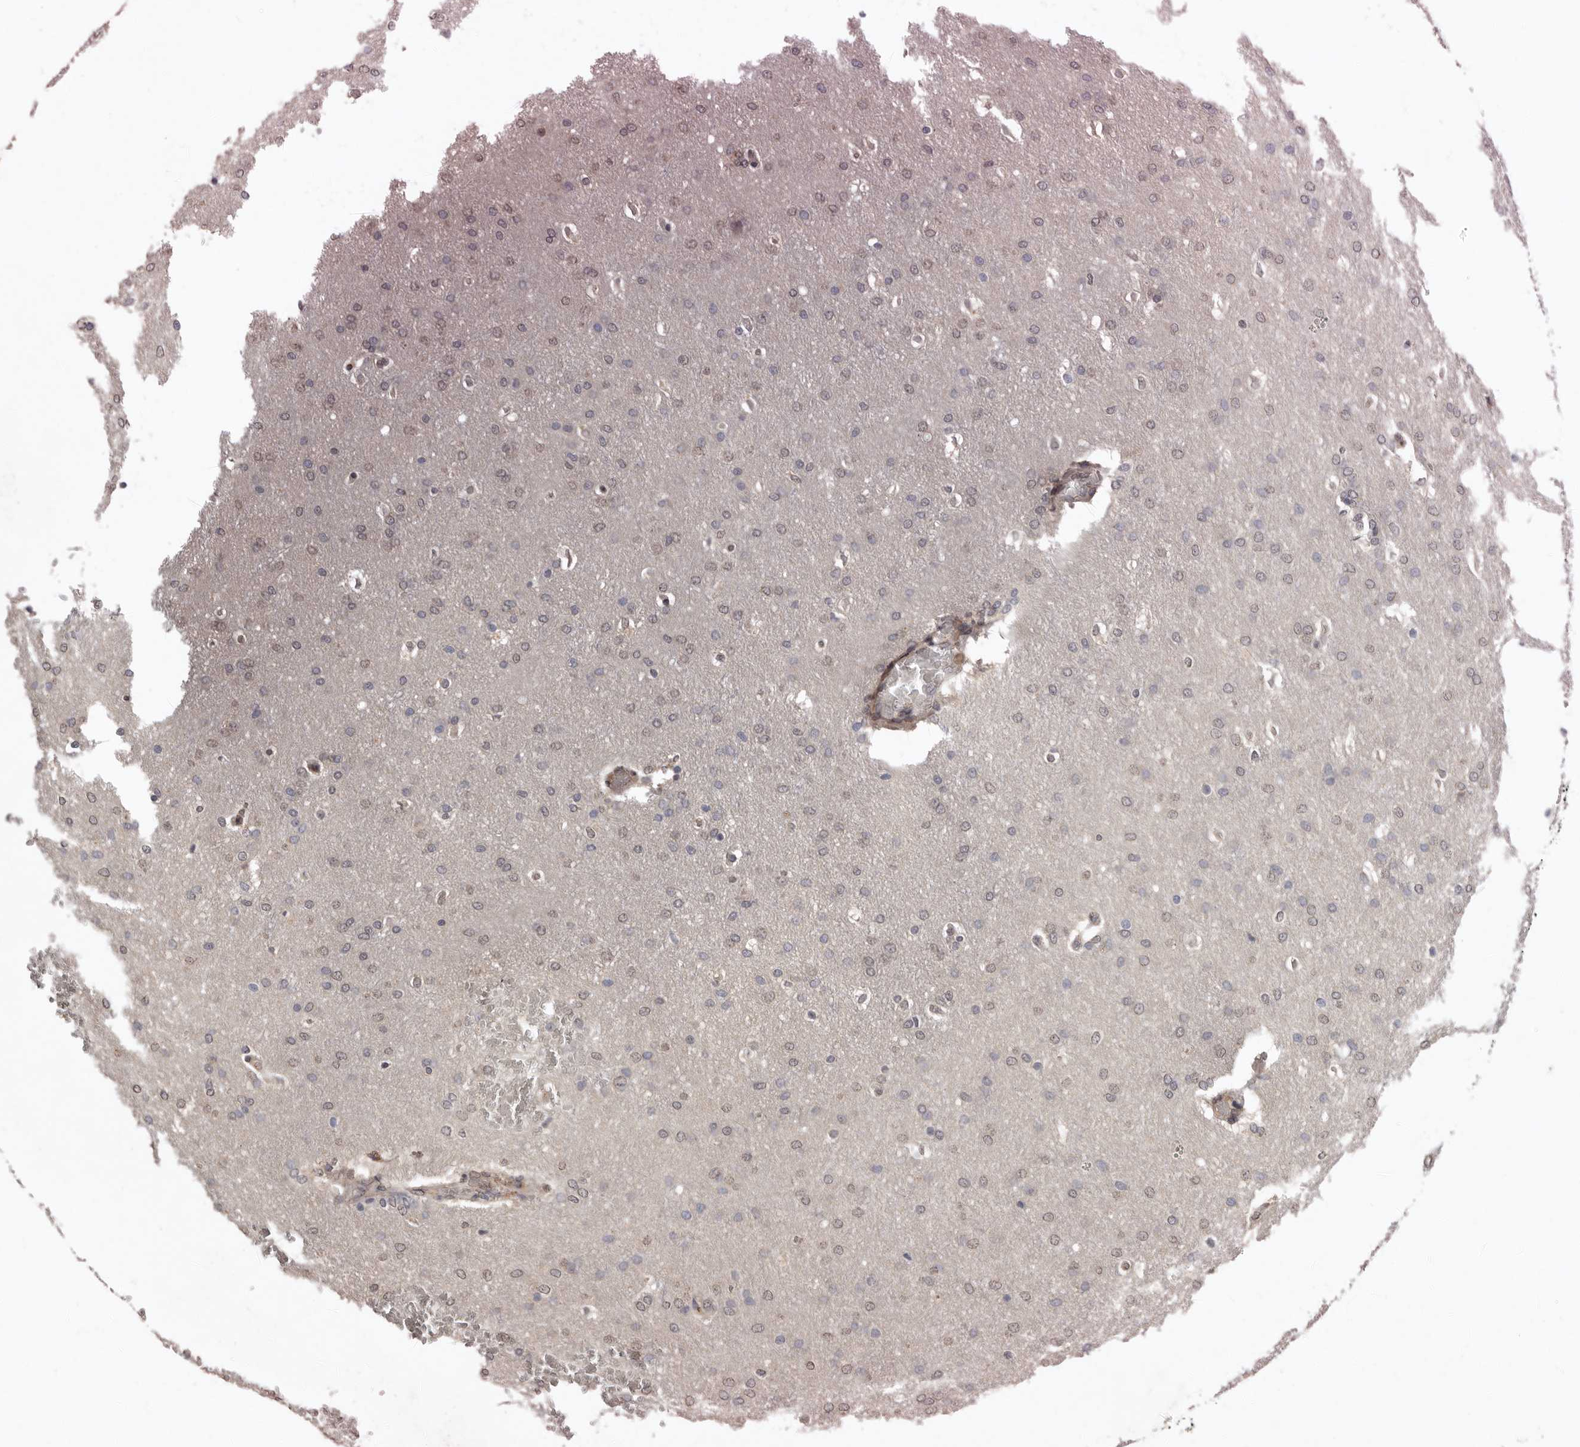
{"staining": {"intensity": "negative", "quantity": "none", "location": "none"}, "tissue": "glioma", "cell_type": "Tumor cells", "image_type": "cancer", "snomed": [{"axis": "morphology", "description": "Glioma, malignant, Low grade"}, {"axis": "topography", "description": "Brain"}], "caption": "Protein analysis of glioma displays no significant expression in tumor cells.", "gene": "SULT1E1", "patient": {"sex": "female", "age": 37}}